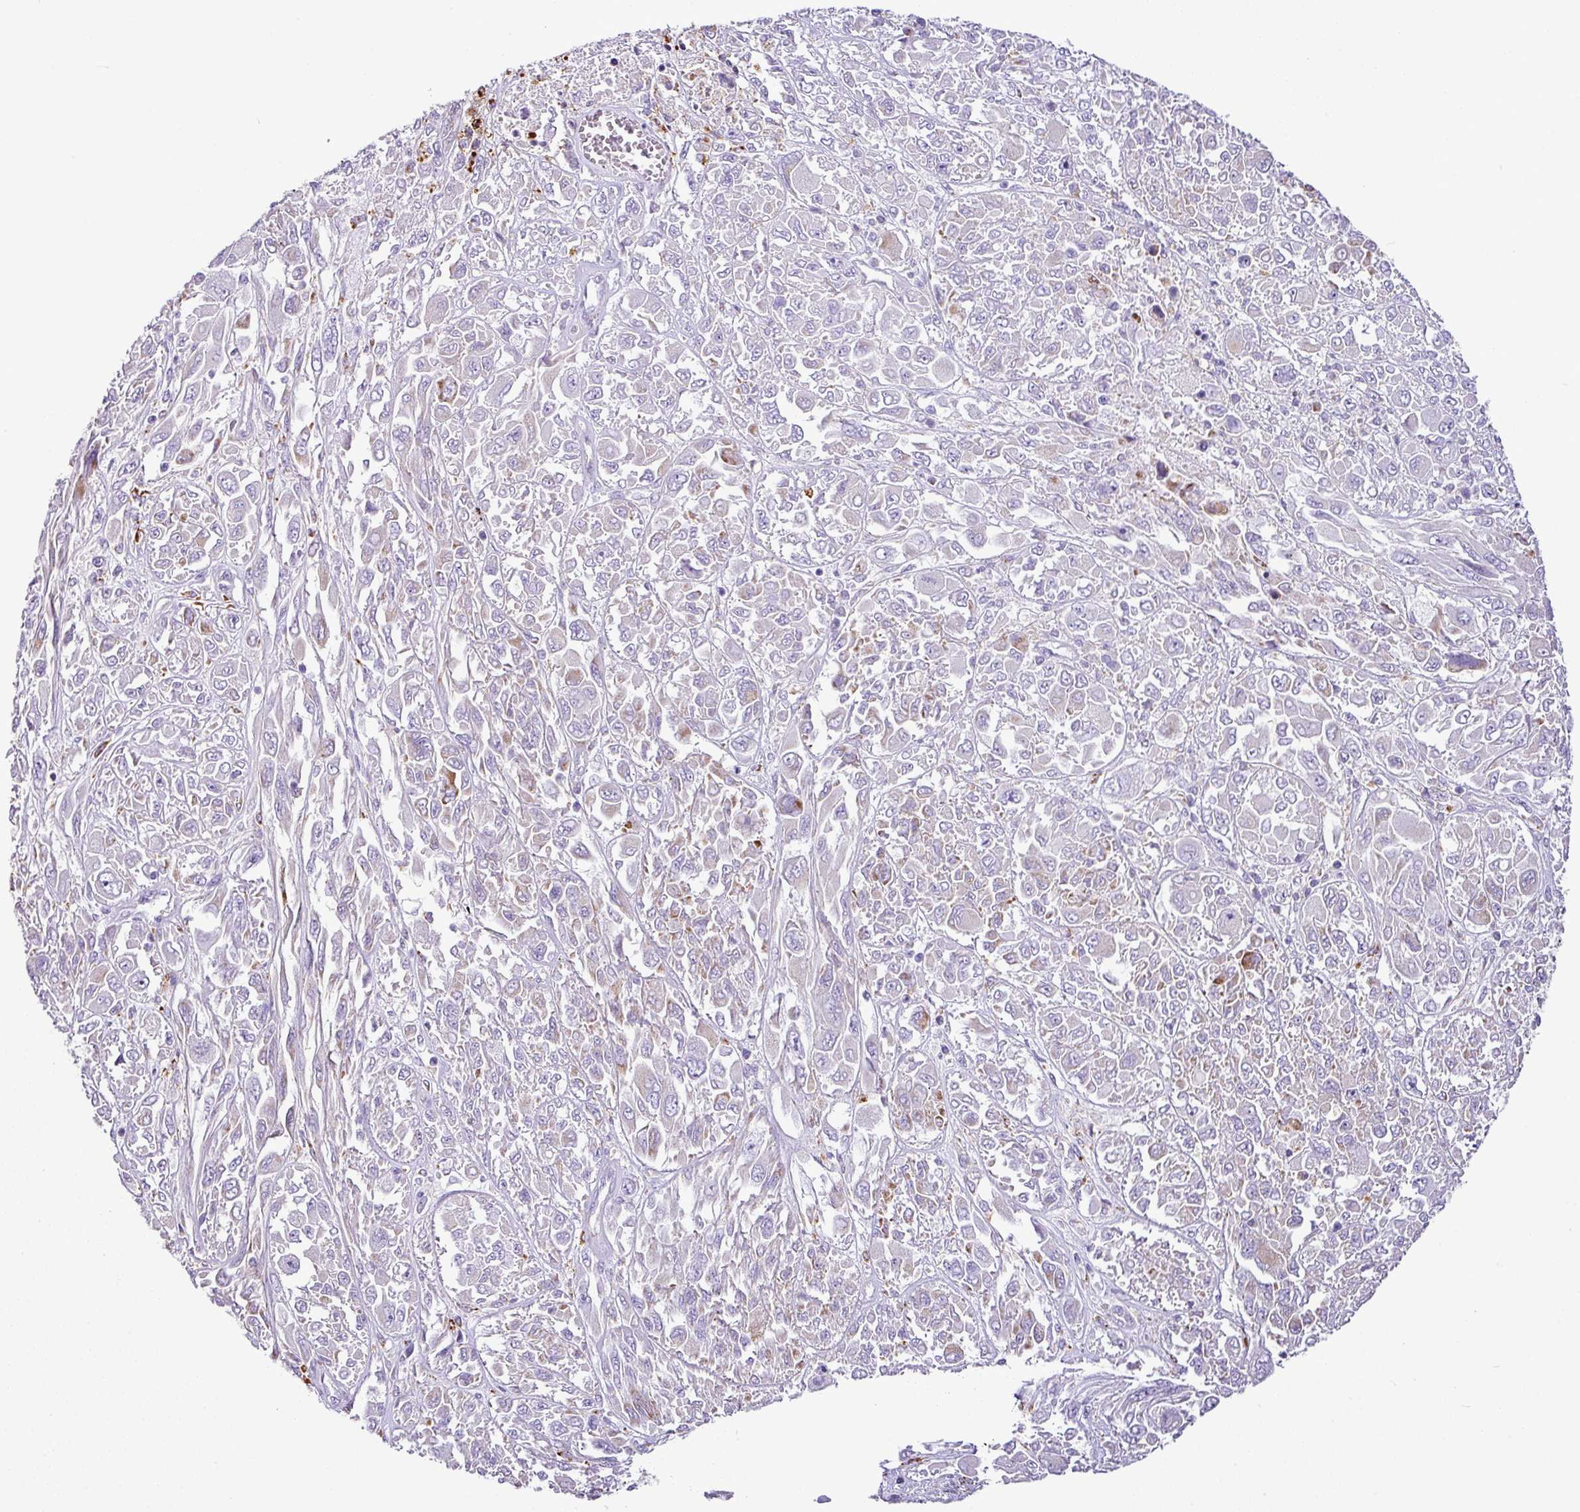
{"staining": {"intensity": "moderate", "quantity": "<25%", "location": "cytoplasmic/membranous"}, "tissue": "melanoma", "cell_type": "Tumor cells", "image_type": "cancer", "snomed": [{"axis": "morphology", "description": "Malignant melanoma, NOS"}, {"axis": "topography", "description": "Skin"}], "caption": "There is low levels of moderate cytoplasmic/membranous expression in tumor cells of melanoma, as demonstrated by immunohistochemical staining (brown color).", "gene": "PGAP4", "patient": {"sex": "female", "age": 91}}